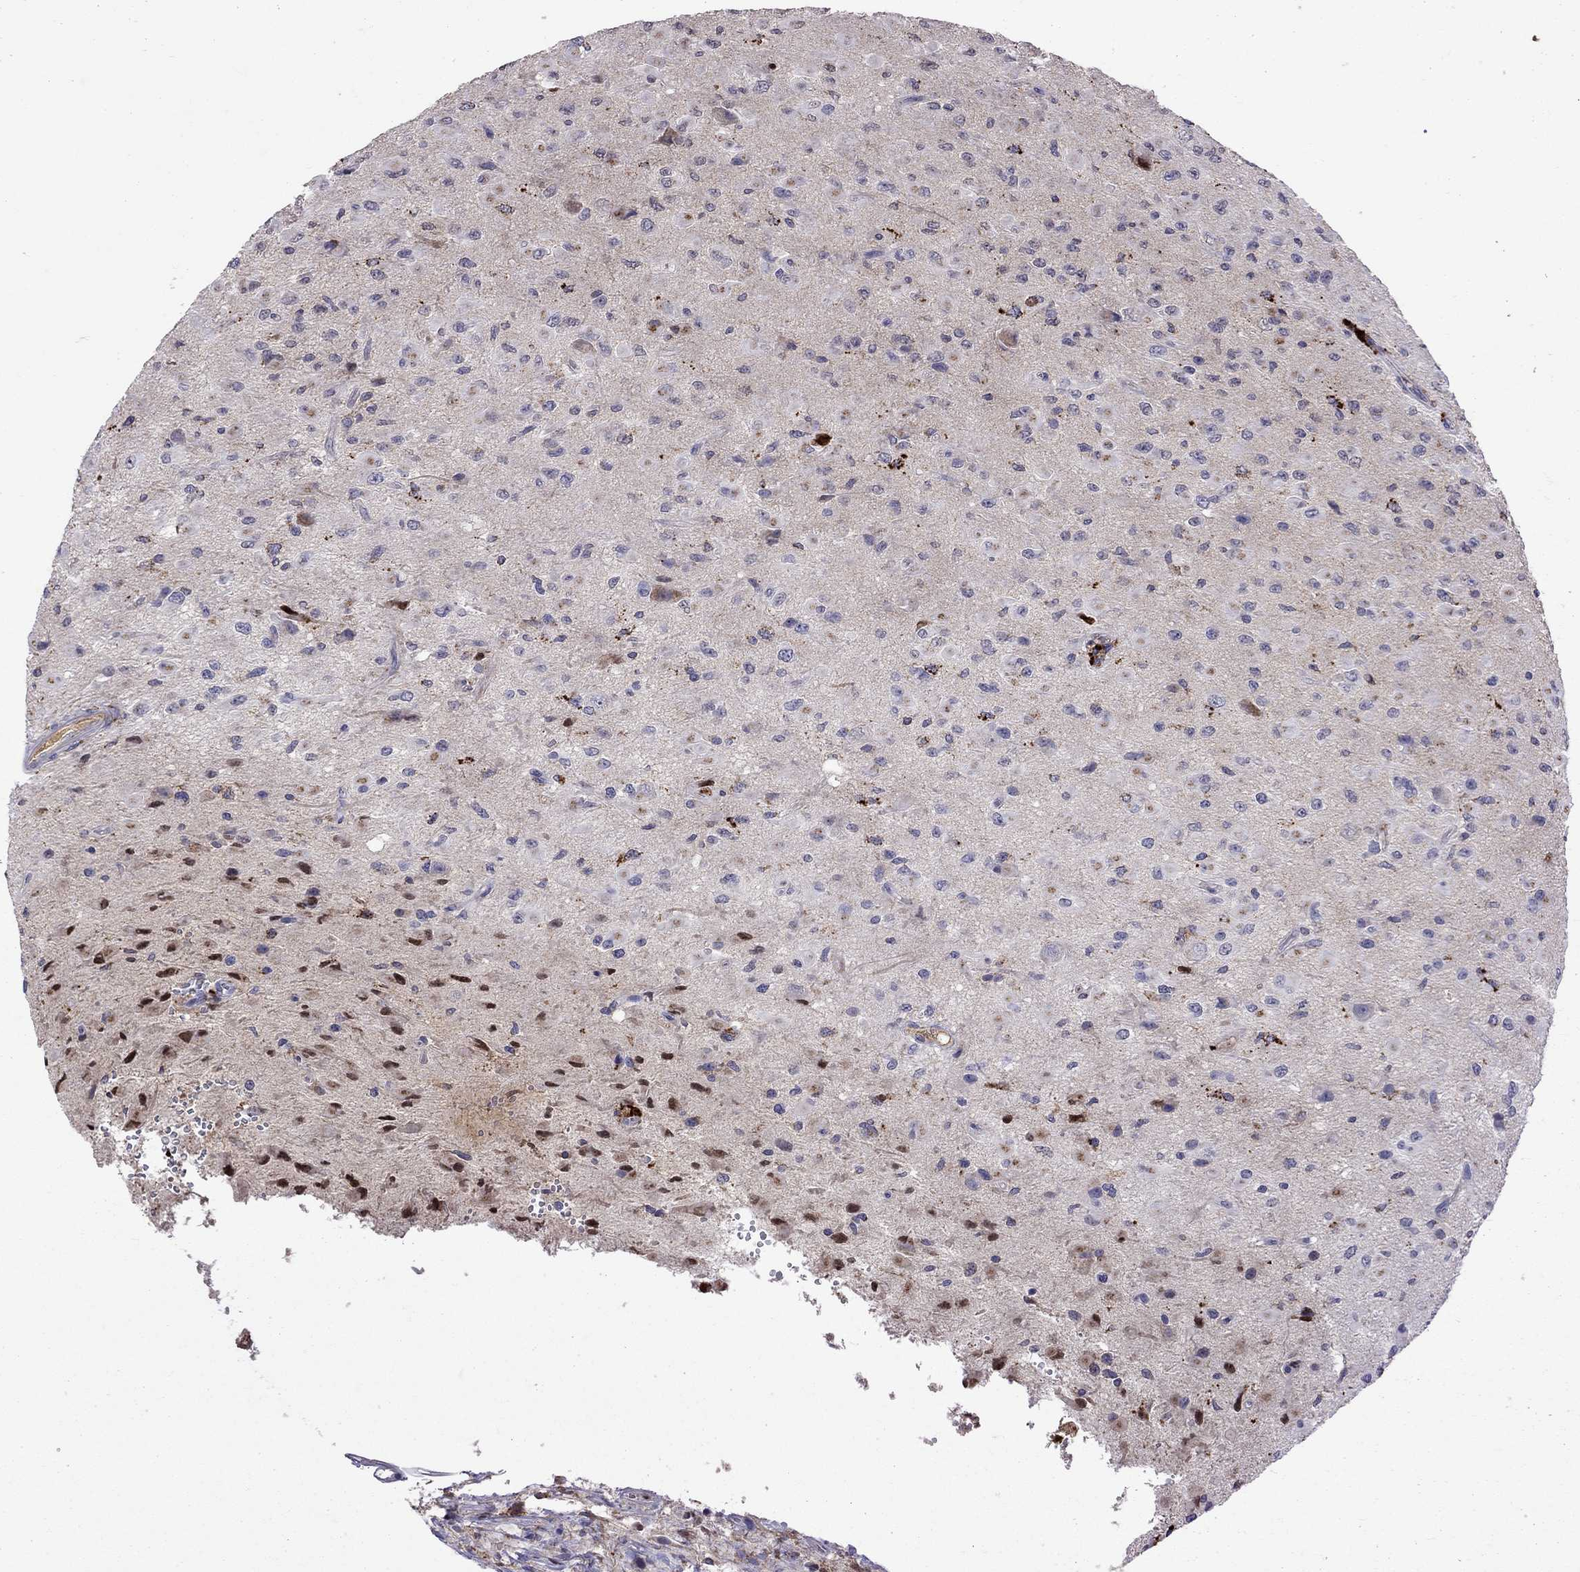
{"staining": {"intensity": "negative", "quantity": "none", "location": "none"}, "tissue": "glioma", "cell_type": "Tumor cells", "image_type": "cancer", "snomed": [{"axis": "morphology", "description": "Glioma, malignant, High grade"}, {"axis": "topography", "description": "Cerebral cortex"}], "caption": "DAB (3,3'-diaminobenzidine) immunohistochemical staining of human glioma shows no significant positivity in tumor cells.", "gene": "SERPINA3", "patient": {"sex": "male", "age": 35}}